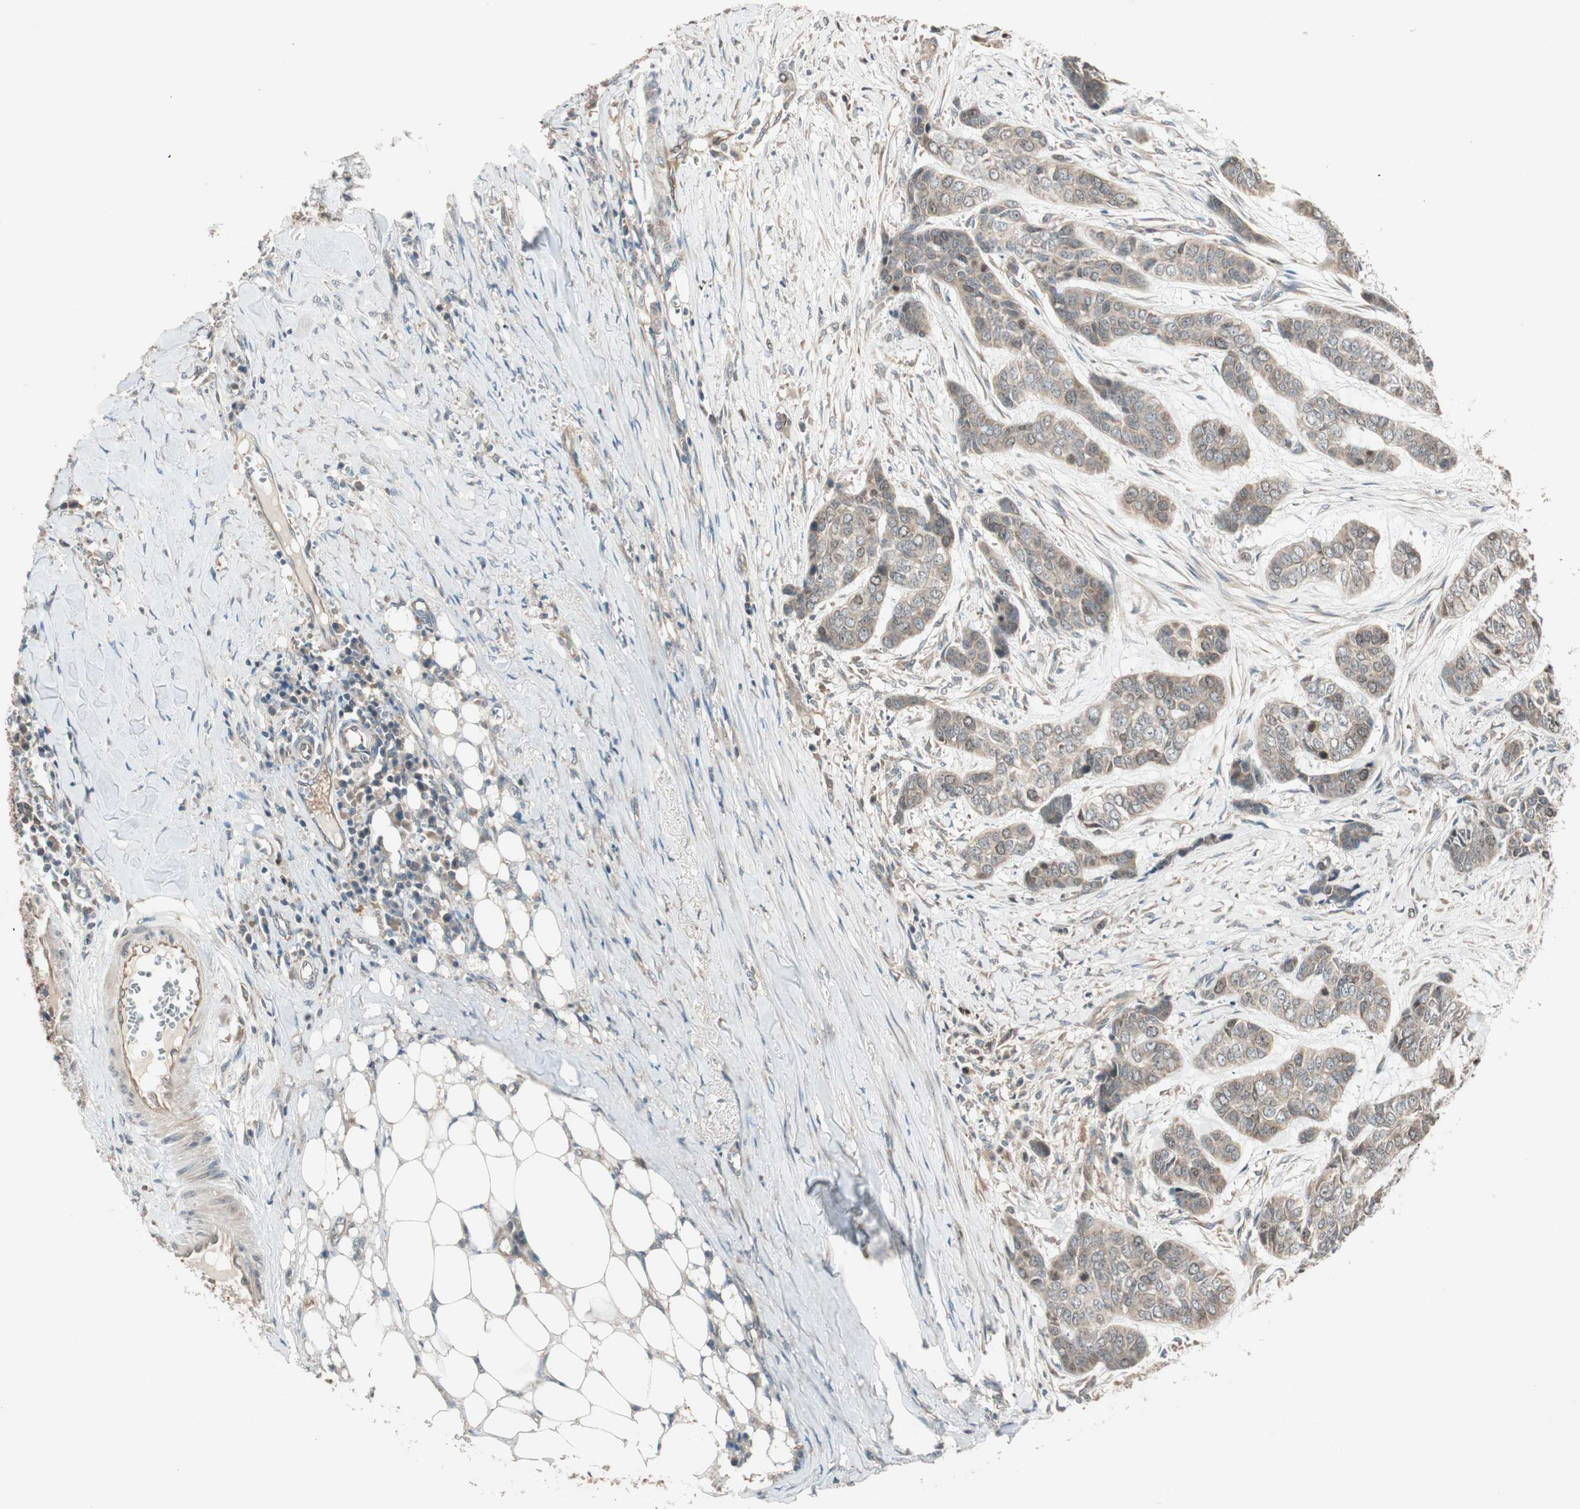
{"staining": {"intensity": "weak", "quantity": "25%-75%", "location": "cytoplasmic/membranous"}, "tissue": "skin cancer", "cell_type": "Tumor cells", "image_type": "cancer", "snomed": [{"axis": "morphology", "description": "Basal cell carcinoma"}, {"axis": "topography", "description": "Skin"}], "caption": "There is low levels of weak cytoplasmic/membranous expression in tumor cells of basal cell carcinoma (skin), as demonstrated by immunohistochemical staining (brown color).", "gene": "ATP6AP2", "patient": {"sex": "female", "age": 64}}